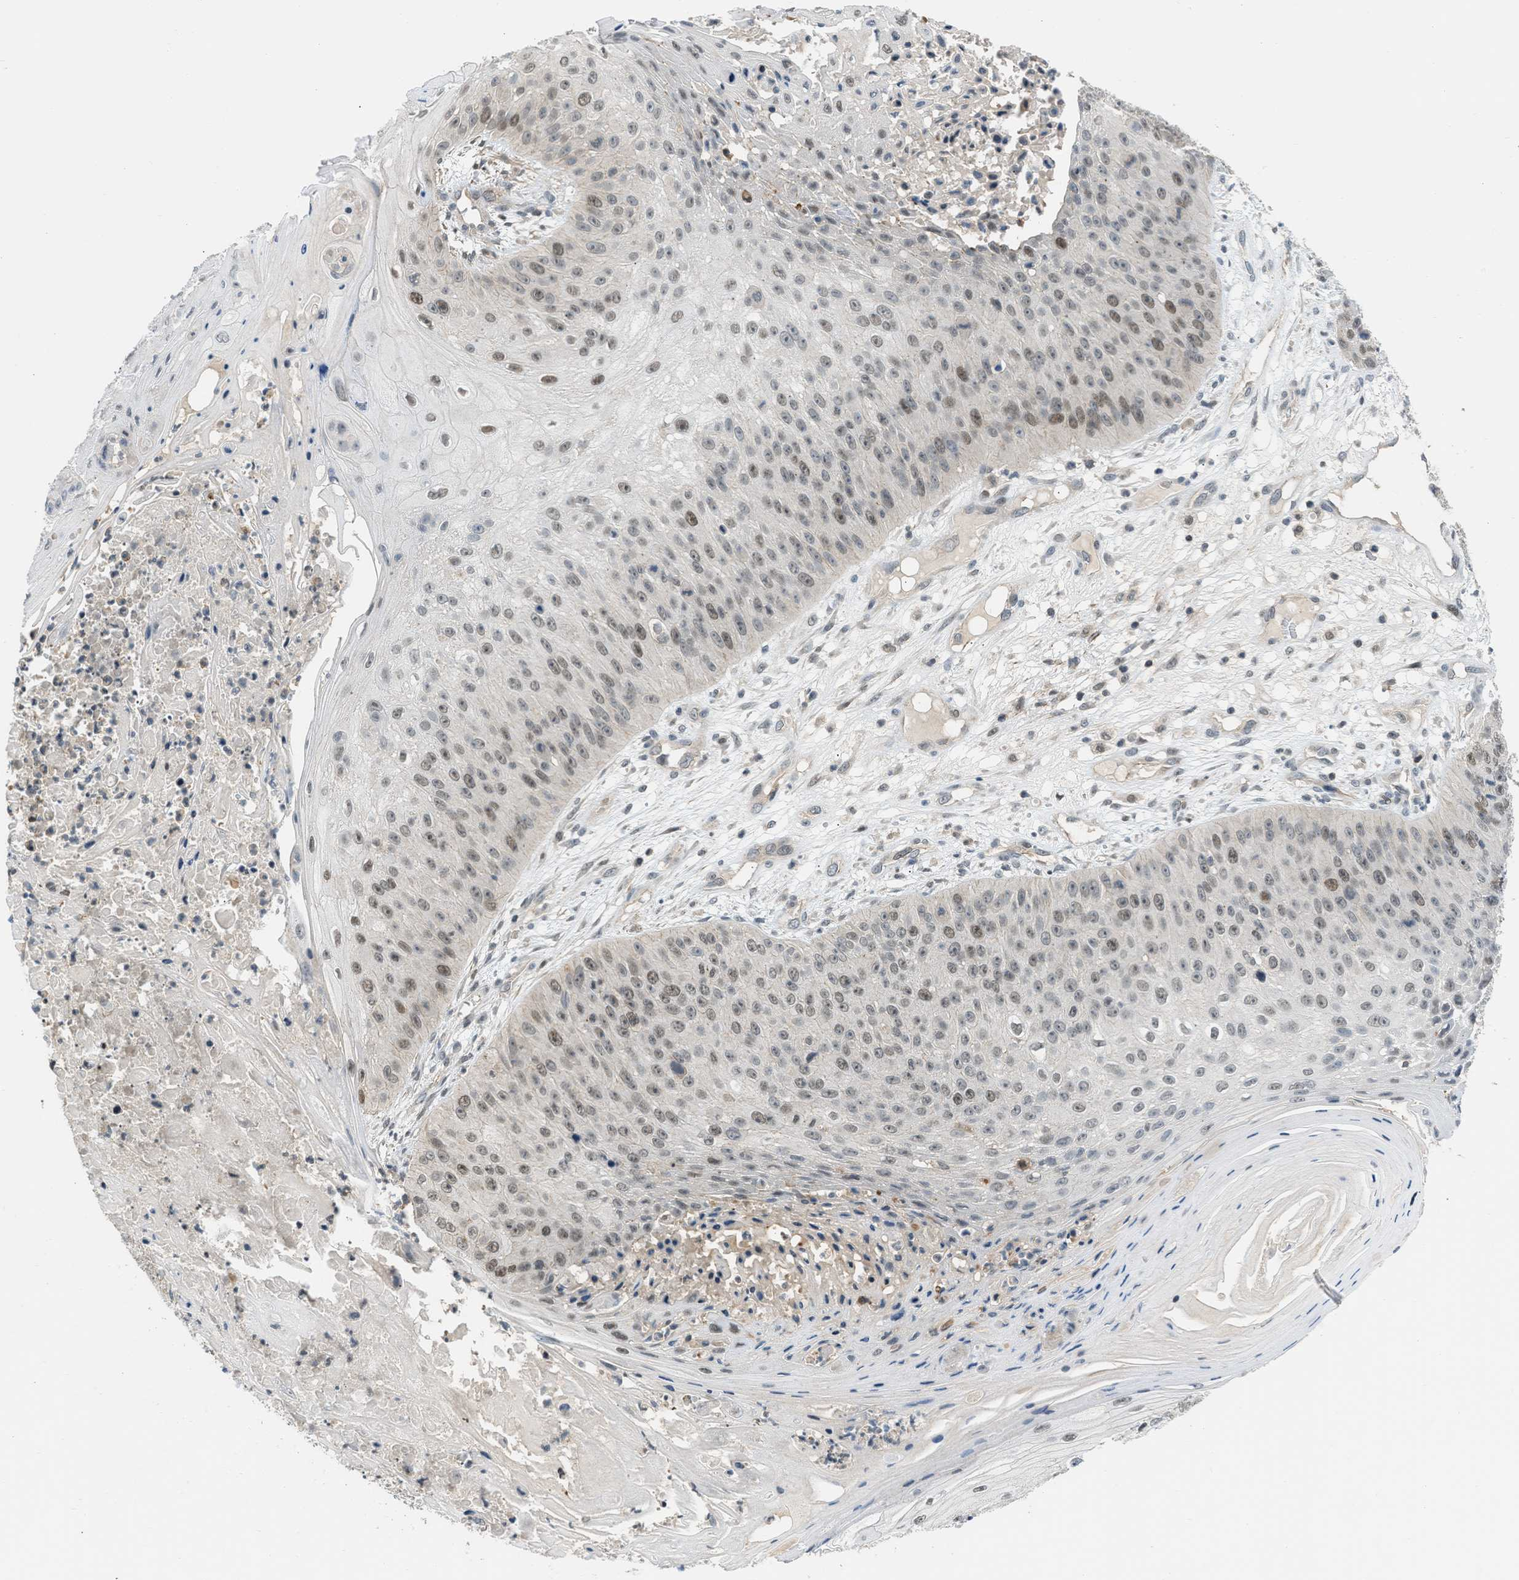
{"staining": {"intensity": "weak", "quantity": ">75%", "location": "nuclear"}, "tissue": "skin cancer", "cell_type": "Tumor cells", "image_type": "cancer", "snomed": [{"axis": "morphology", "description": "Squamous cell carcinoma, NOS"}, {"axis": "topography", "description": "Skin"}], "caption": "The micrograph exhibits immunohistochemical staining of squamous cell carcinoma (skin). There is weak nuclear expression is appreciated in approximately >75% of tumor cells.", "gene": "TTBK2", "patient": {"sex": "female", "age": 80}}